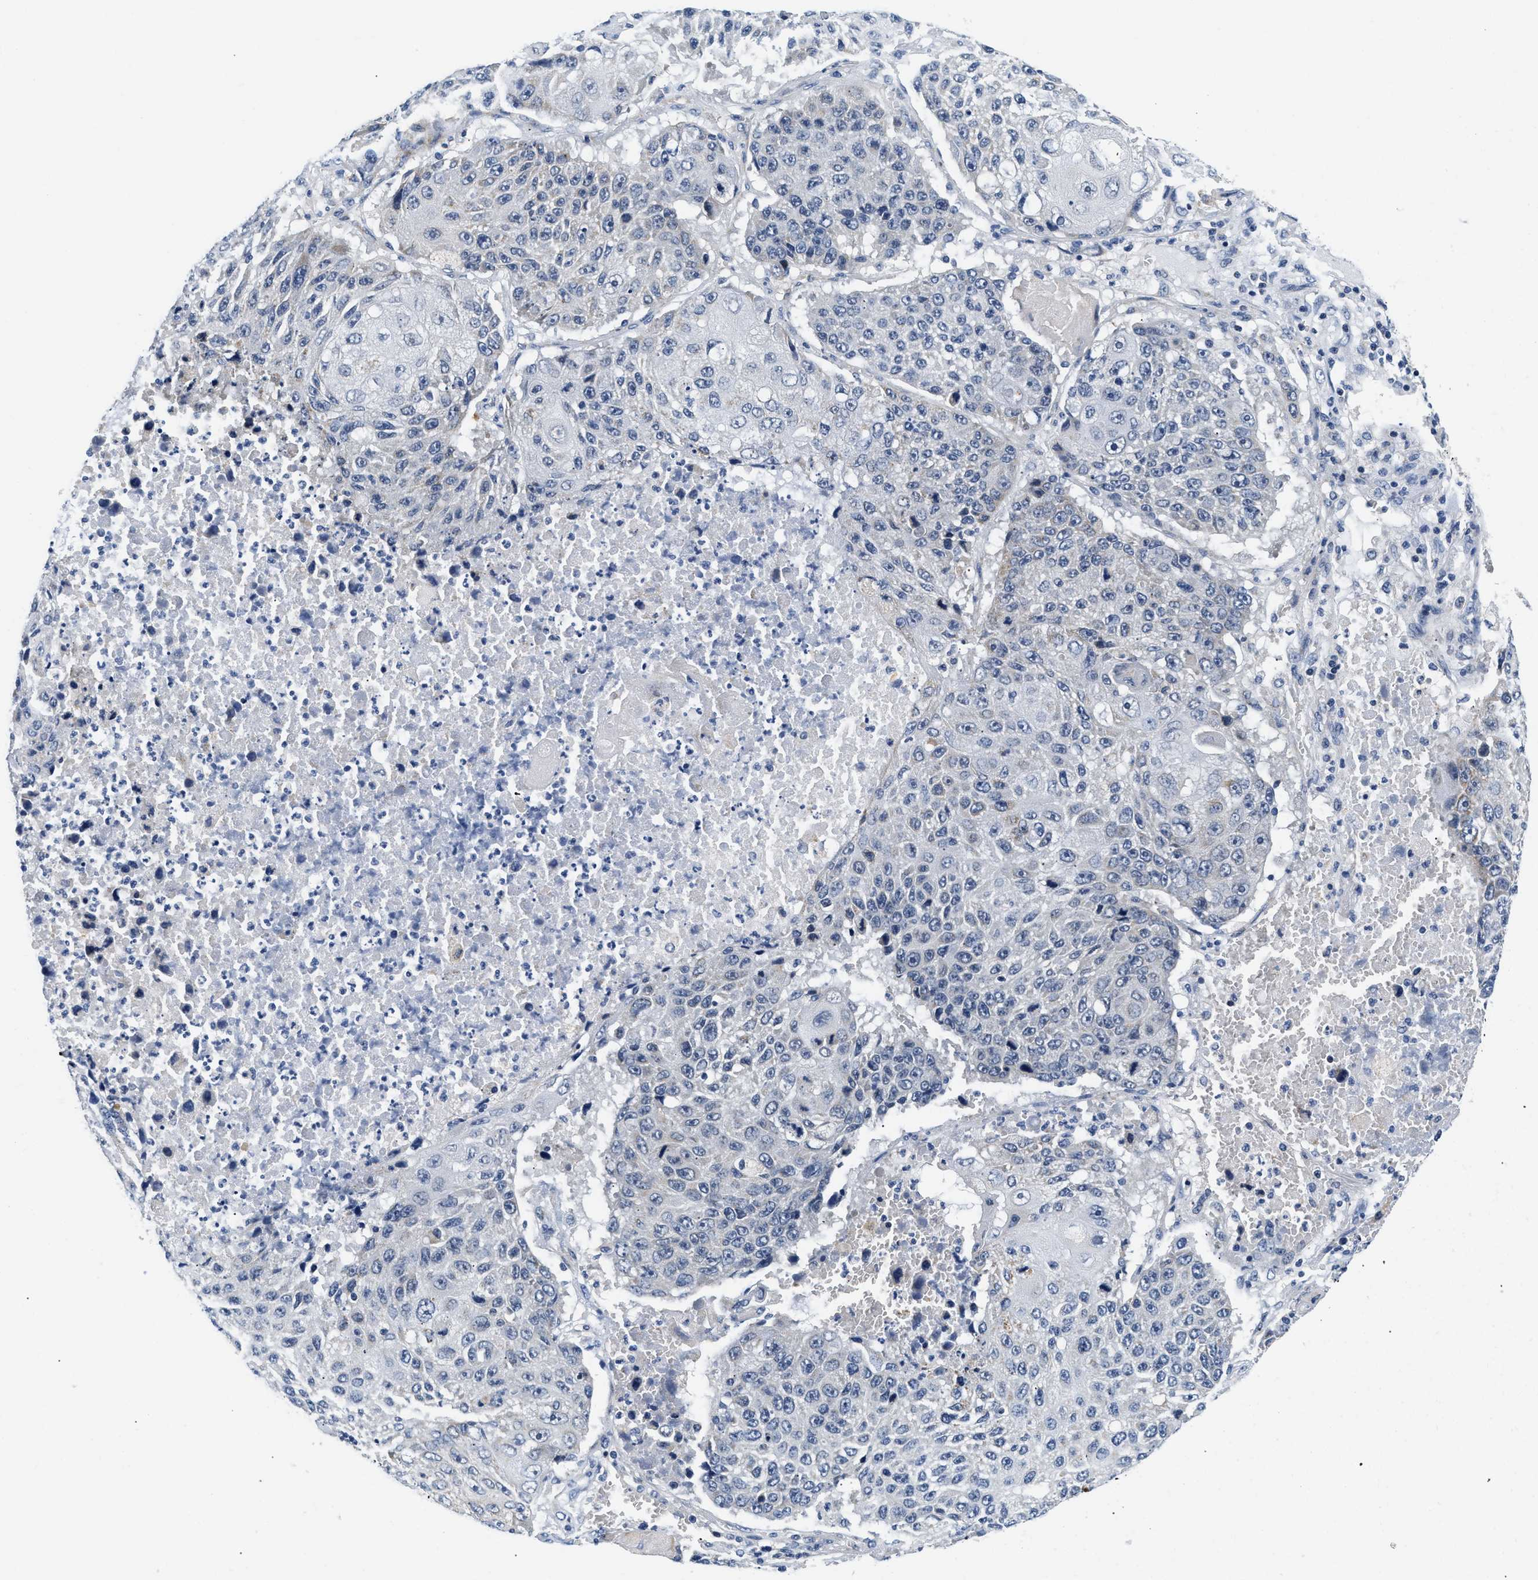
{"staining": {"intensity": "negative", "quantity": "none", "location": "none"}, "tissue": "lung cancer", "cell_type": "Tumor cells", "image_type": "cancer", "snomed": [{"axis": "morphology", "description": "Squamous cell carcinoma, NOS"}, {"axis": "topography", "description": "Lung"}], "caption": "Squamous cell carcinoma (lung) was stained to show a protein in brown. There is no significant expression in tumor cells. (DAB (3,3'-diaminobenzidine) IHC, high magnification).", "gene": "PDP1", "patient": {"sex": "male", "age": 61}}